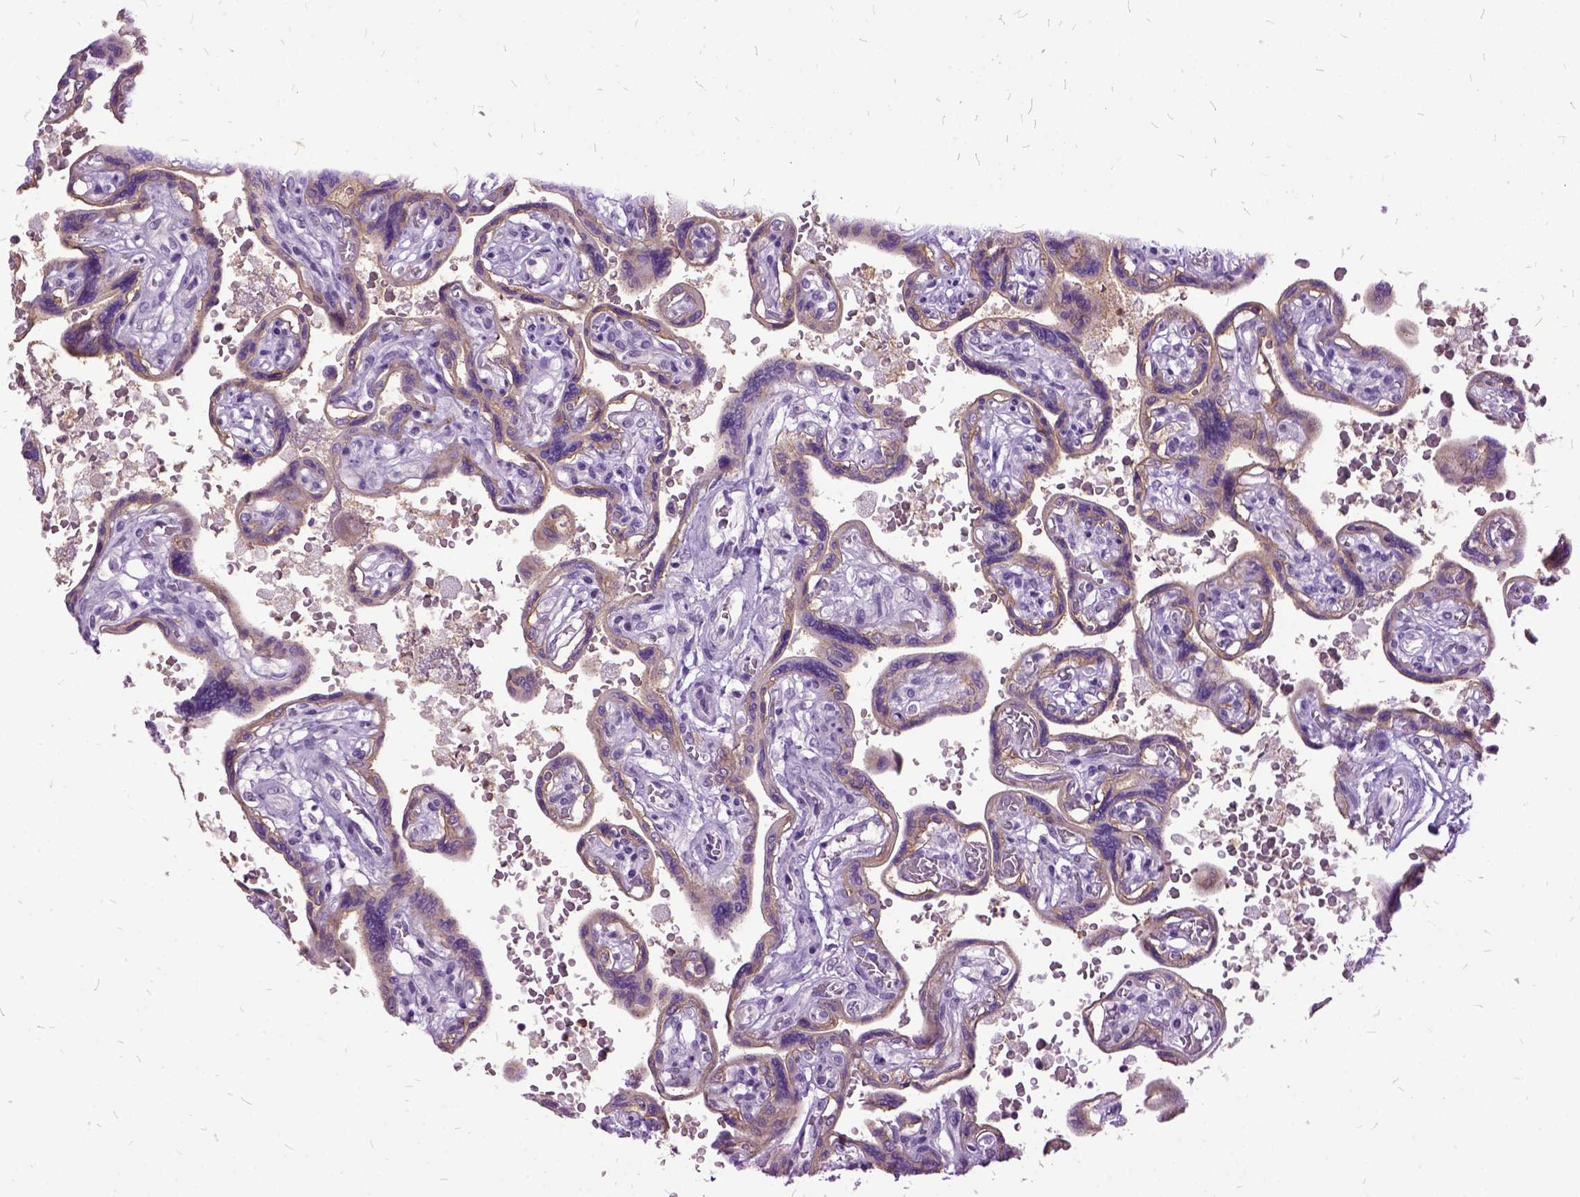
{"staining": {"intensity": "negative", "quantity": "none", "location": "none"}, "tissue": "placenta", "cell_type": "Decidual cells", "image_type": "normal", "snomed": [{"axis": "morphology", "description": "Normal tissue, NOS"}, {"axis": "topography", "description": "Placenta"}], "caption": "Micrograph shows no significant protein staining in decidual cells of normal placenta.", "gene": "MME", "patient": {"sex": "female", "age": 32}}